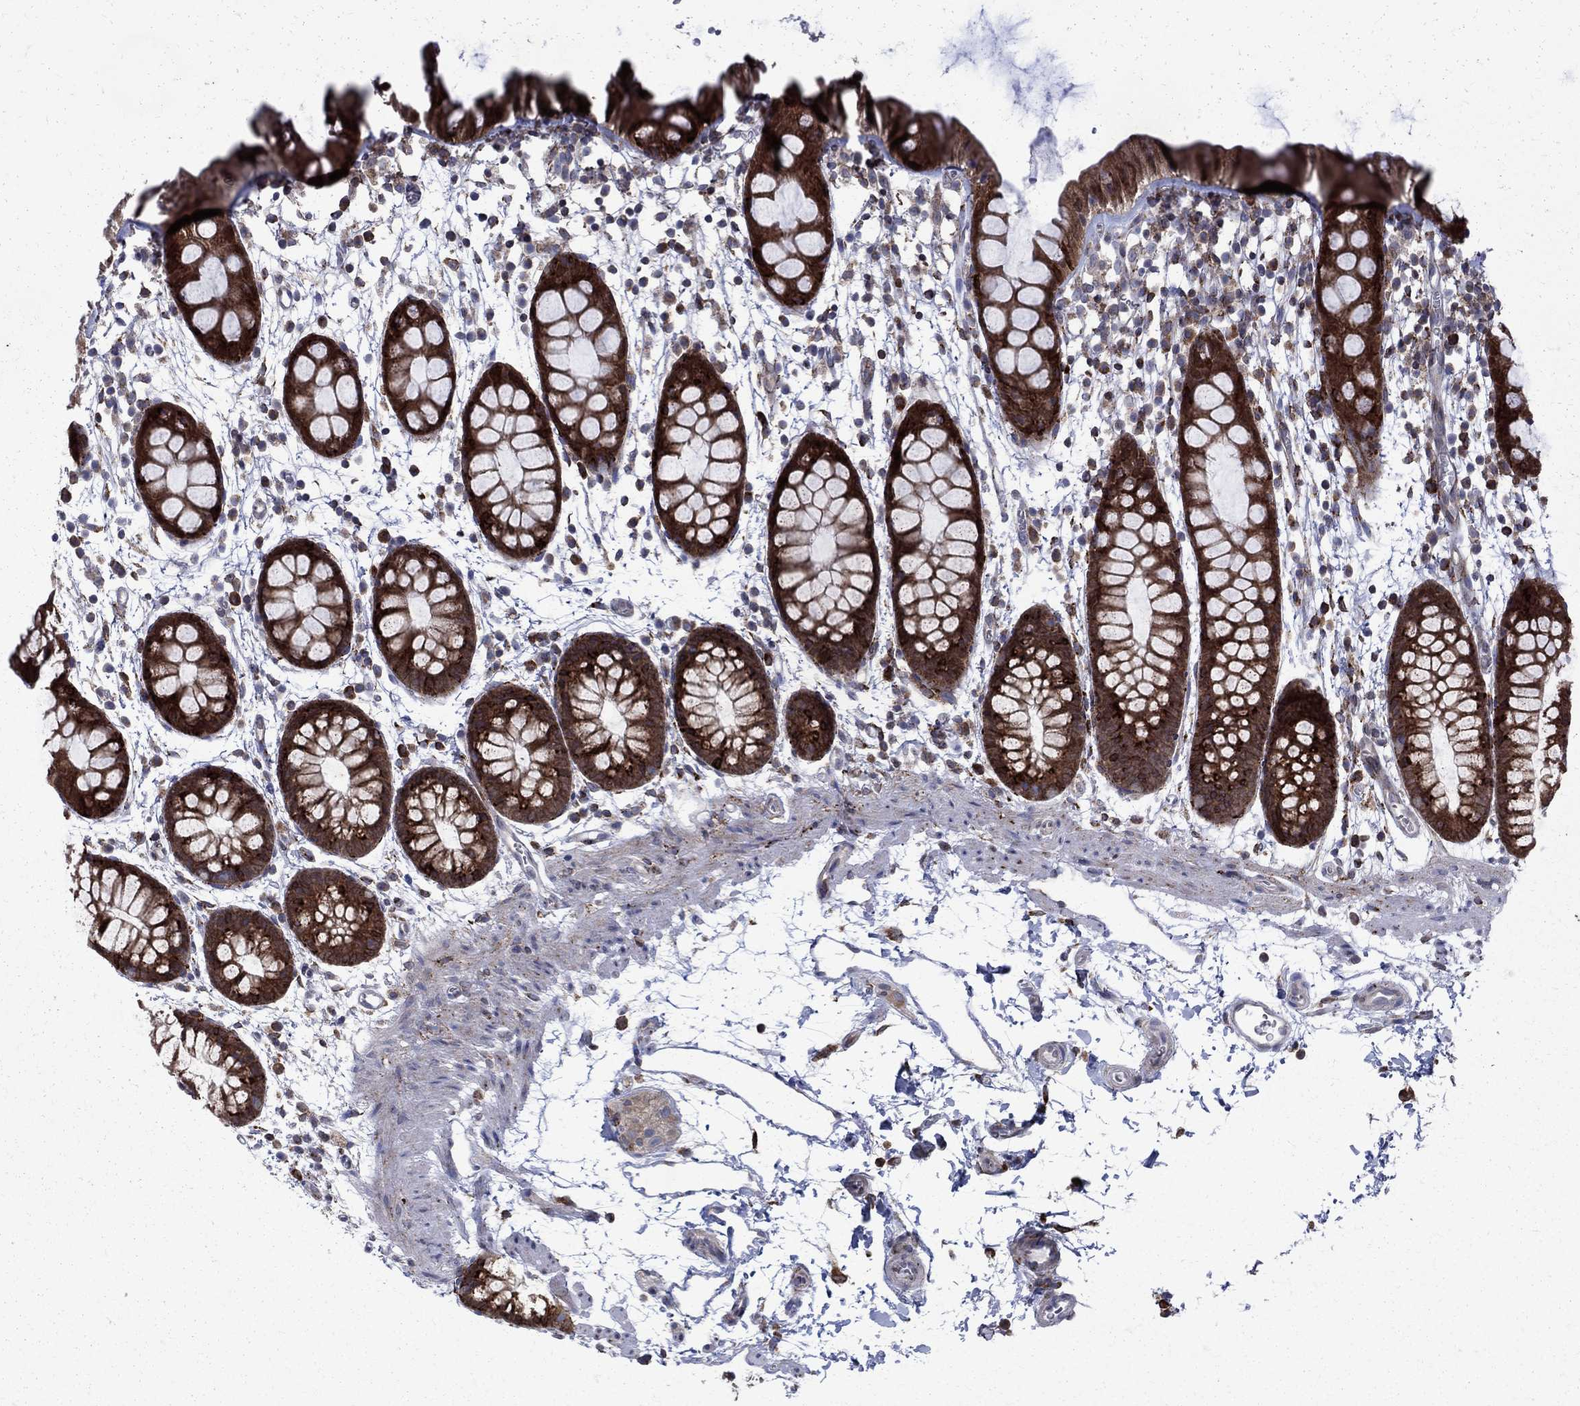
{"staining": {"intensity": "strong", "quantity": ">75%", "location": "cytoplasmic/membranous"}, "tissue": "rectum", "cell_type": "Glandular cells", "image_type": "normal", "snomed": [{"axis": "morphology", "description": "Normal tissue, NOS"}, {"axis": "topography", "description": "Rectum"}], "caption": "A photomicrograph showing strong cytoplasmic/membranous staining in about >75% of glandular cells in benign rectum, as visualized by brown immunohistochemical staining.", "gene": "CAB39L", "patient": {"sex": "male", "age": 57}}